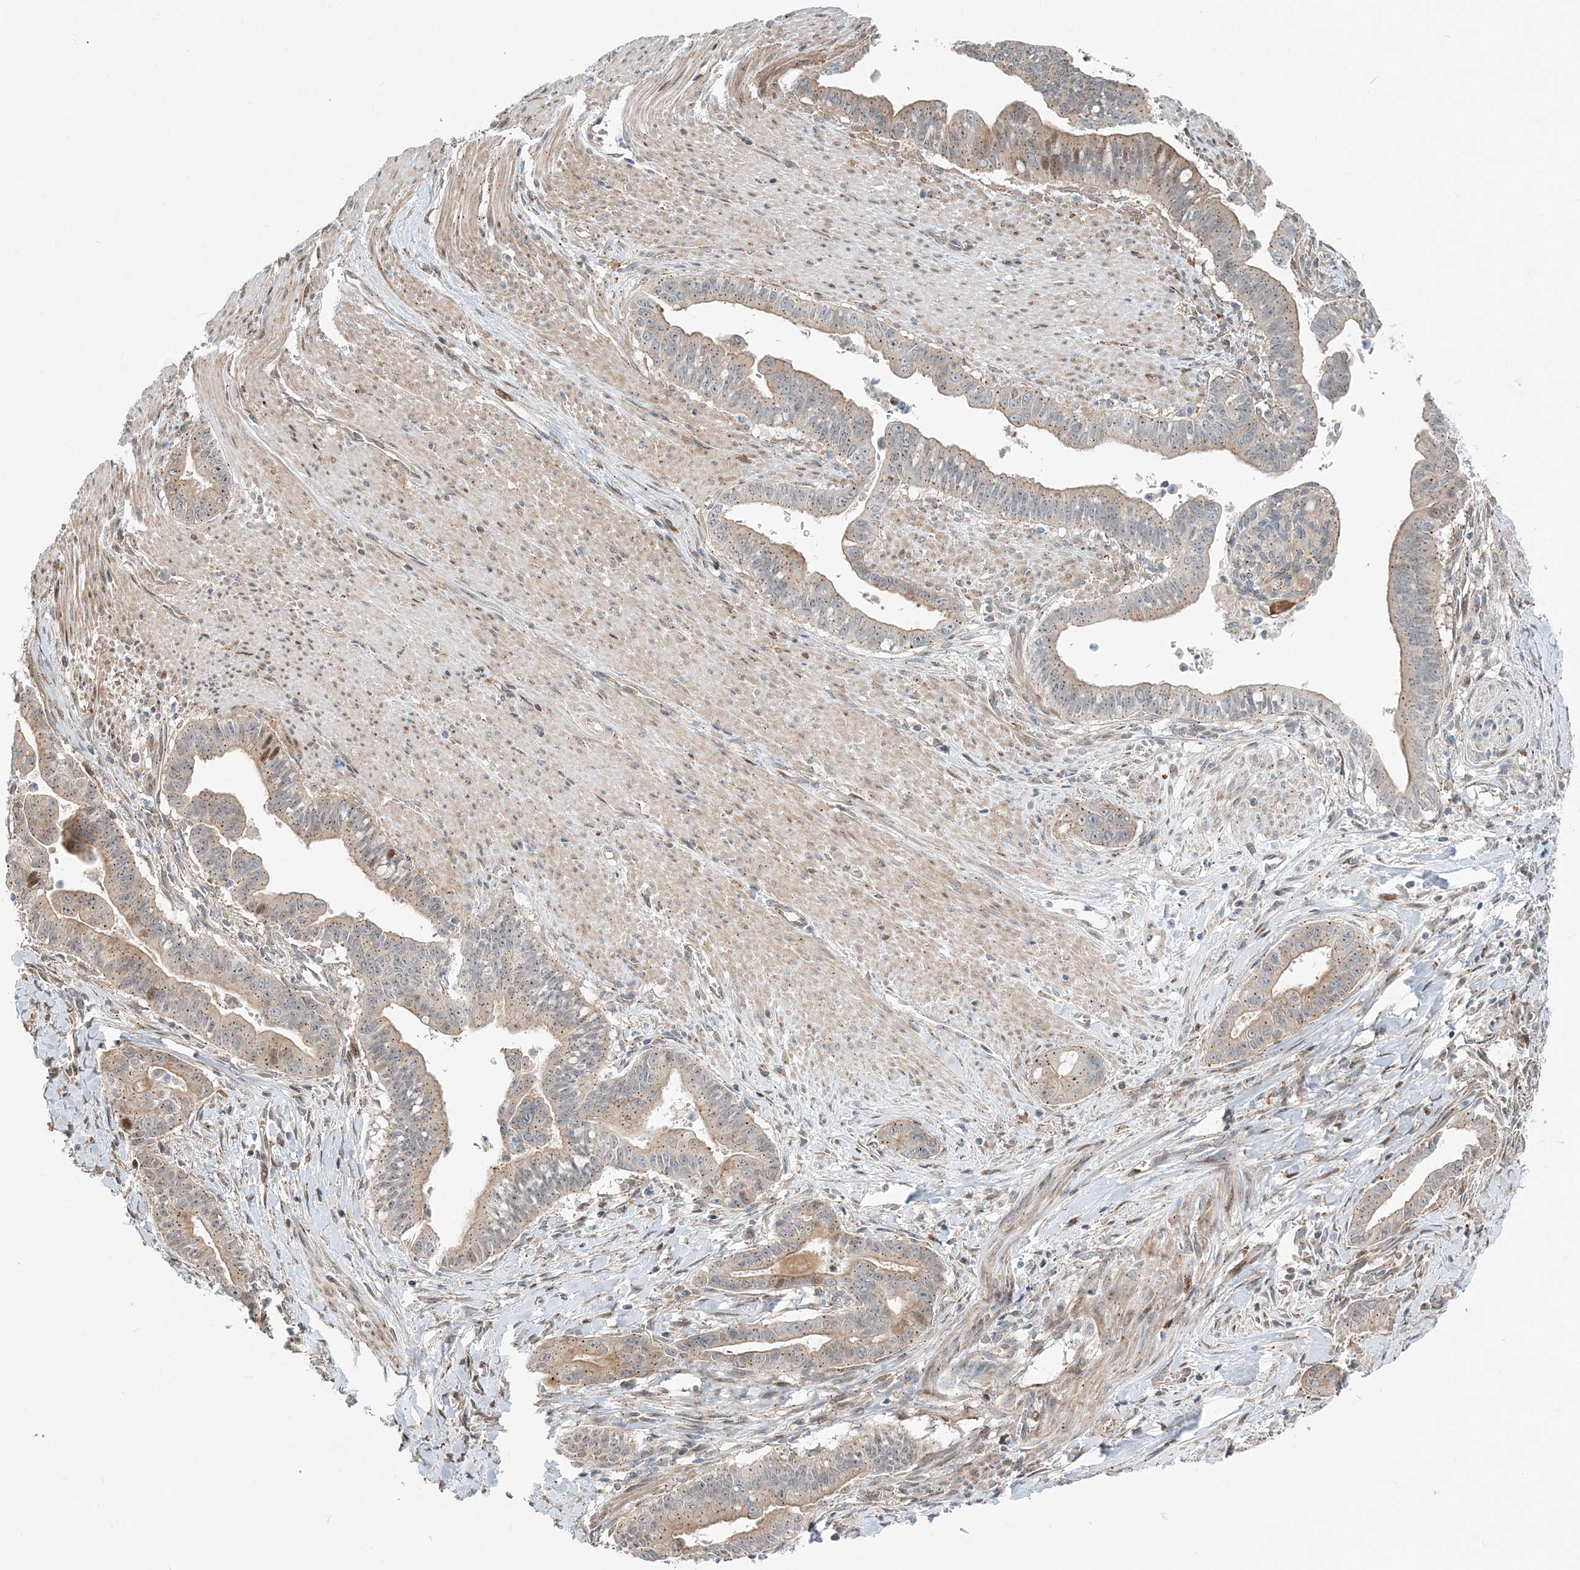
{"staining": {"intensity": "weak", "quantity": ">75%", "location": "cytoplasmic/membranous"}, "tissue": "pancreatic cancer", "cell_type": "Tumor cells", "image_type": "cancer", "snomed": [{"axis": "morphology", "description": "Adenocarcinoma, NOS"}, {"axis": "topography", "description": "Pancreas"}], "caption": "A high-resolution micrograph shows immunohistochemistry (IHC) staining of pancreatic cancer (adenocarcinoma), which shows weak cytoplasmic/membranous positivity in approximately >75% of tumor cells. (DAB (3,3'-diaminobenzidine) = brown stain, brightfield microscopy at high magnification).", "gene": "CXXC5", "patient": {"sex": "male", "age": 70}}